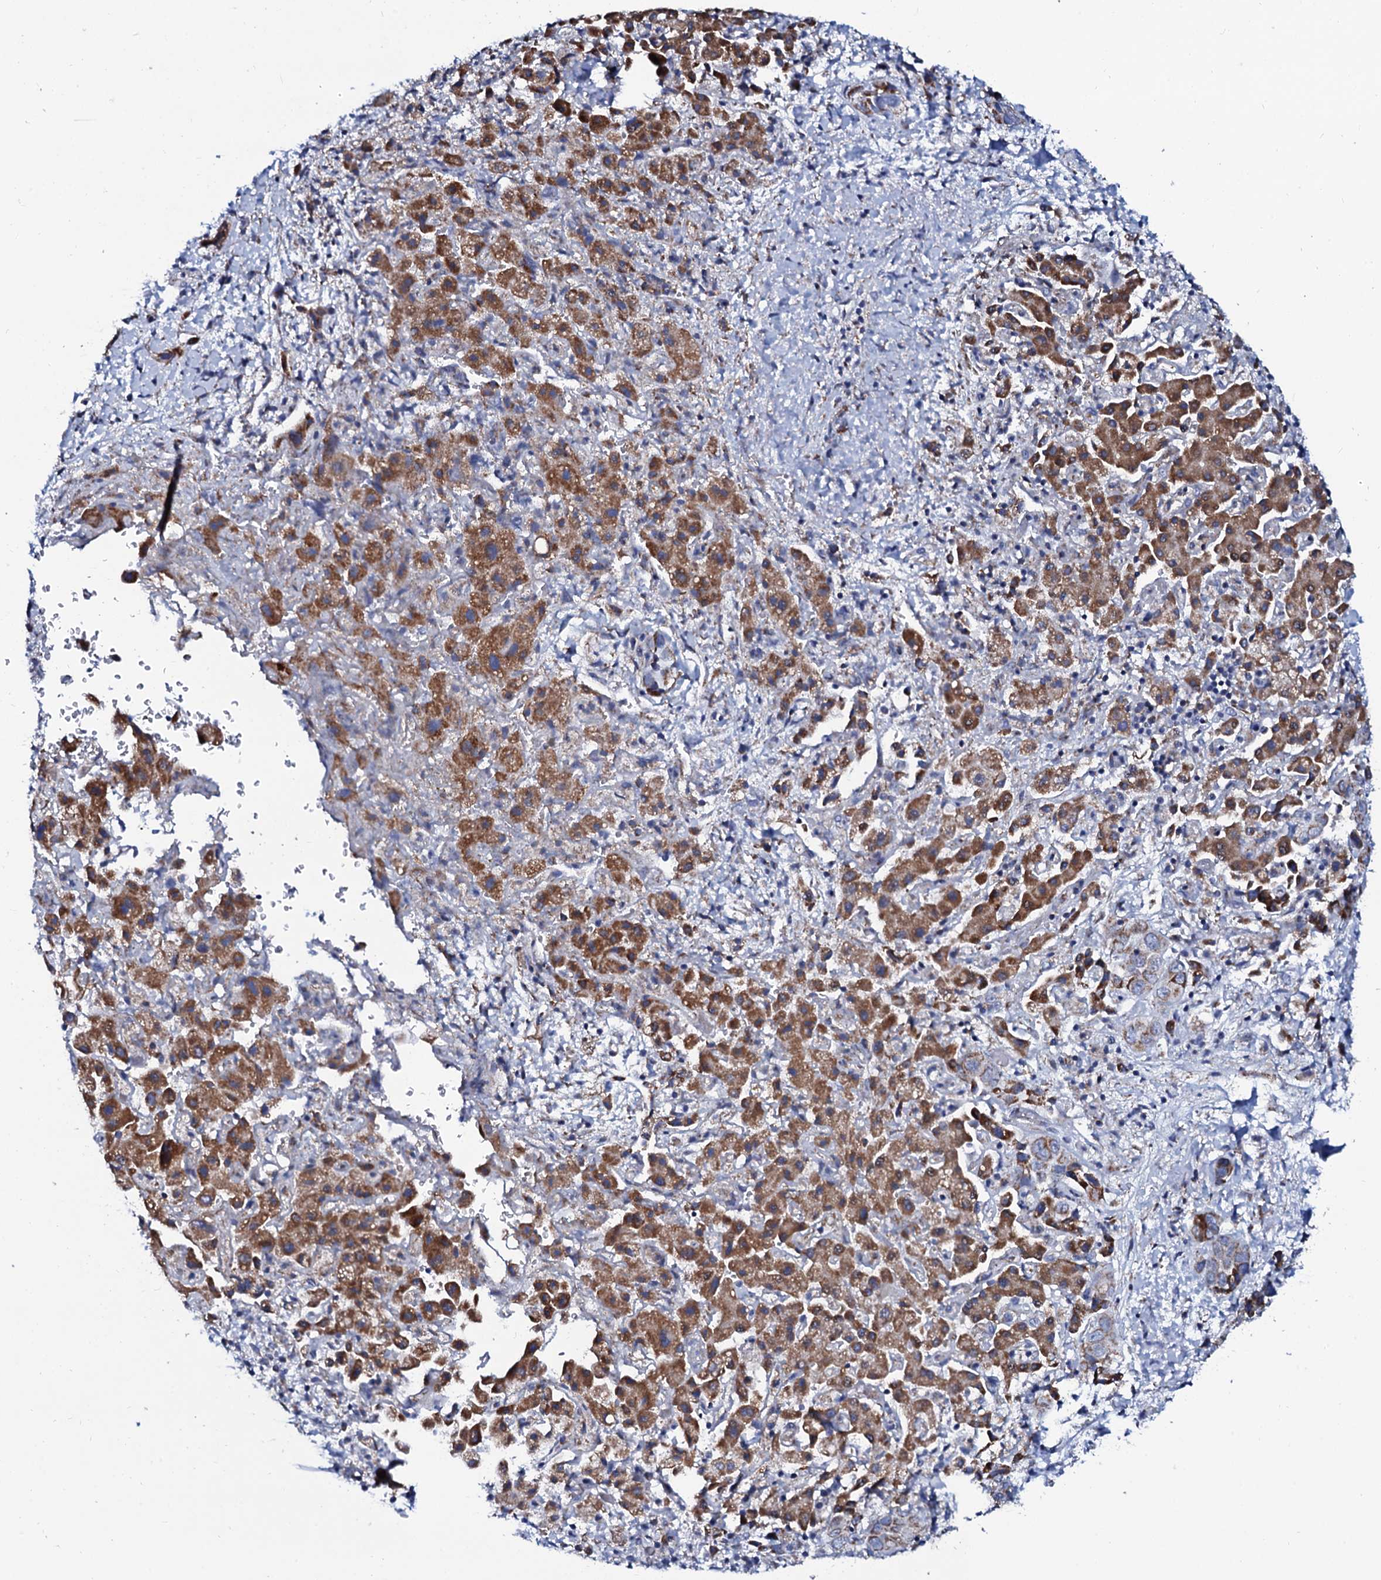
{"staining": {"intensity": "moderate", "quantity": ">75%", "location": "cytoplasmic/membranous"}, "tissue": "liver cancer", "cell_type": "Tumor cells", "image_type": "cancer", "snomed": [{"axis": "morphology", "description": "Cholangiocarcinoma"}, {"axis": "topography", "description": "Liver"}], "caption": "Immunohistochemical staining of human liver cholangiocarcinoma exhibits moderate cytoplasmic/membranous protein expression in about >75% of tumor cells. (DAB (3,3'-diaminobenzidine) IHC with brightfield microscopy, high magnification).", "gene": "SLC37A4", "patient": {"sex": "female", "age": 52}}